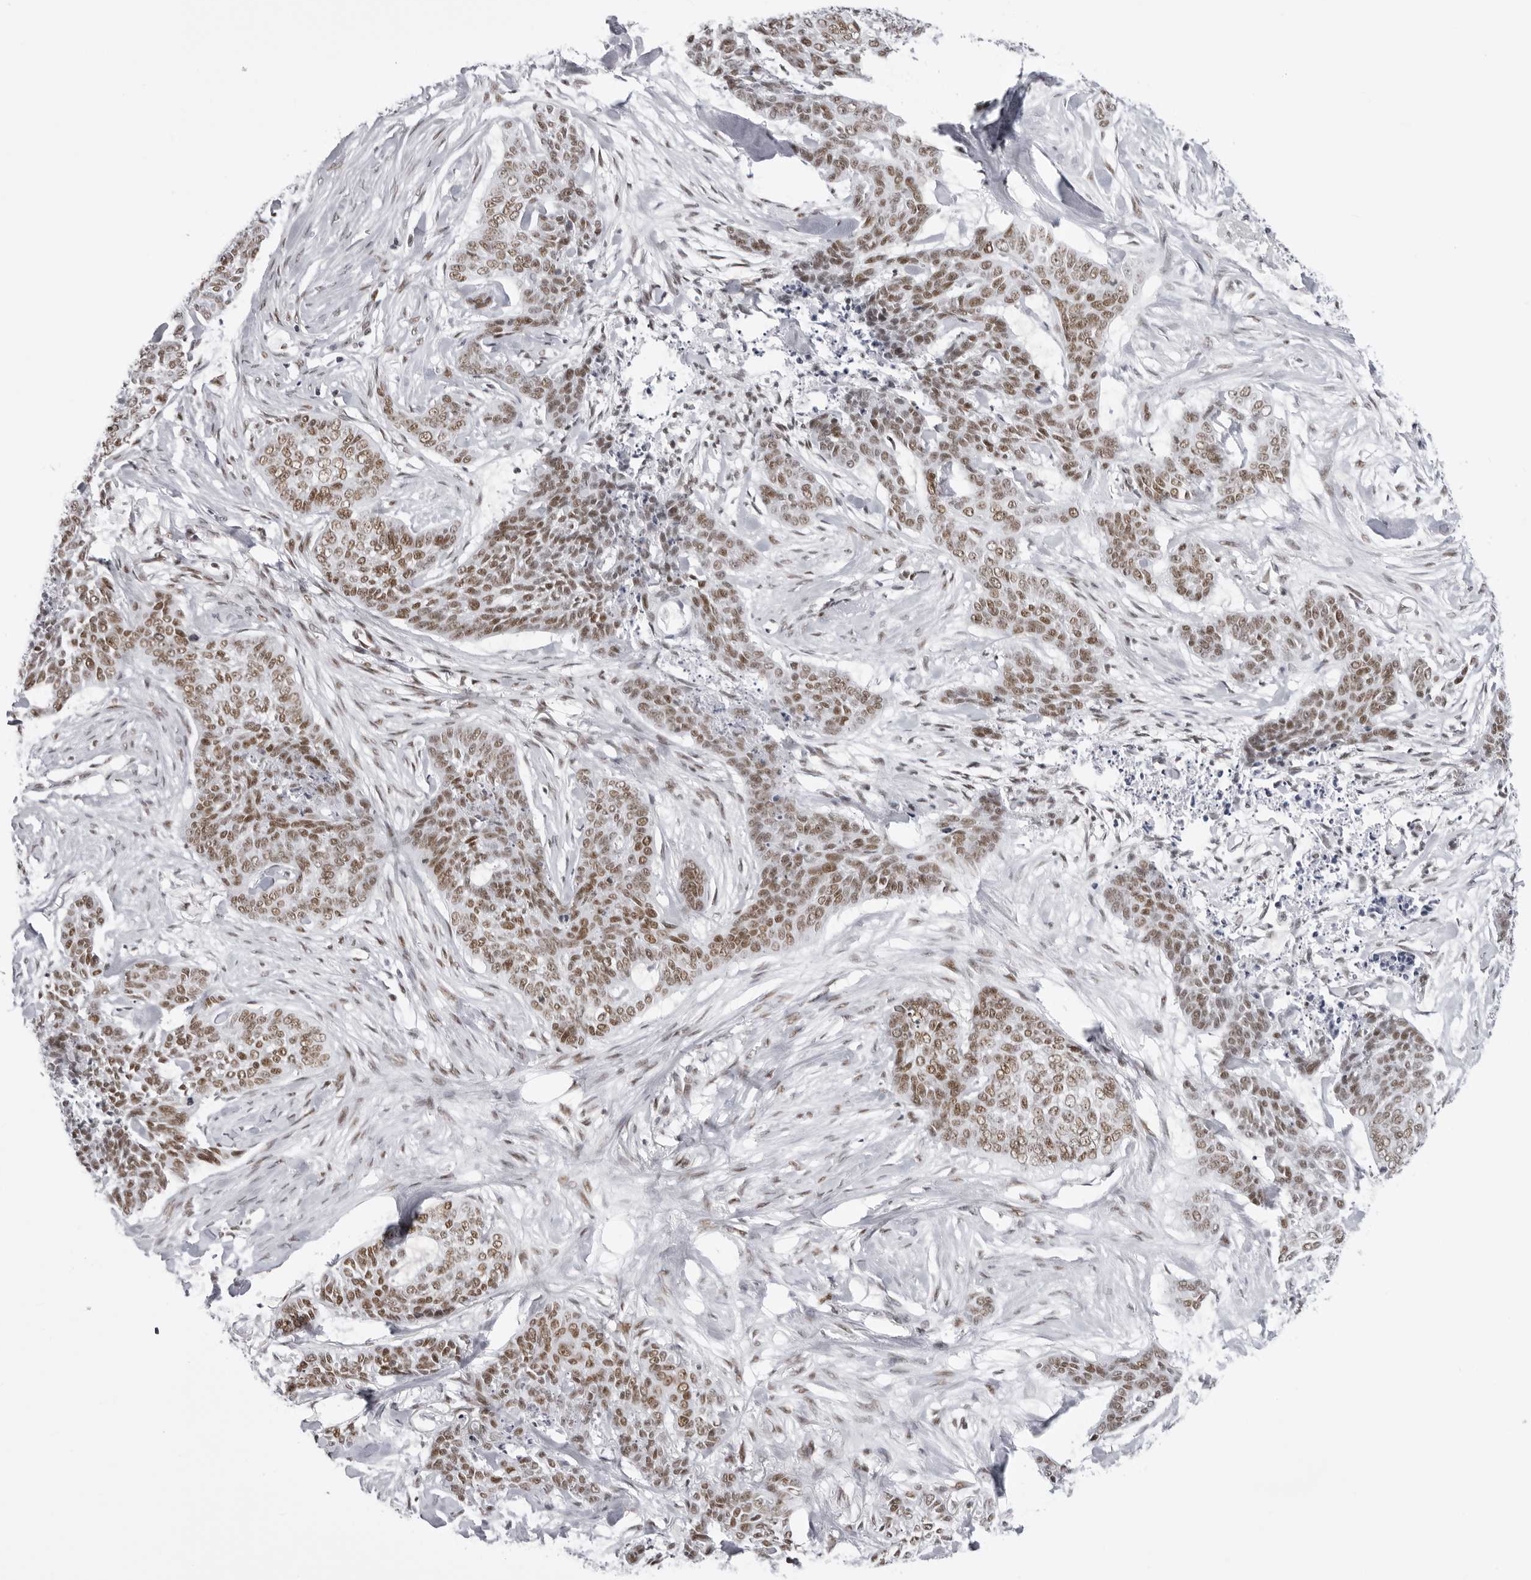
{"staining": {"intensity": "moderate", "quantity": ">75%", "location": "nuclear"}, "tissue": "skin cancer", "cell_type": "Tumor cells", "image_type": "cancer", "snomed": [{"axis": "morphology", "description": "Basal cell carcinoma"}, {"axis": "topography", "description": "Skin"}], "caption": "High-power microscopy captured an immunohistochemistry histopathology image of skin cancer (basal cell carcinoma), revealing moderate nuclear expression in about >75% of tumor cells.", "gene": "IRF2BP2", "patient": {"sex": "female", "age": 64}}